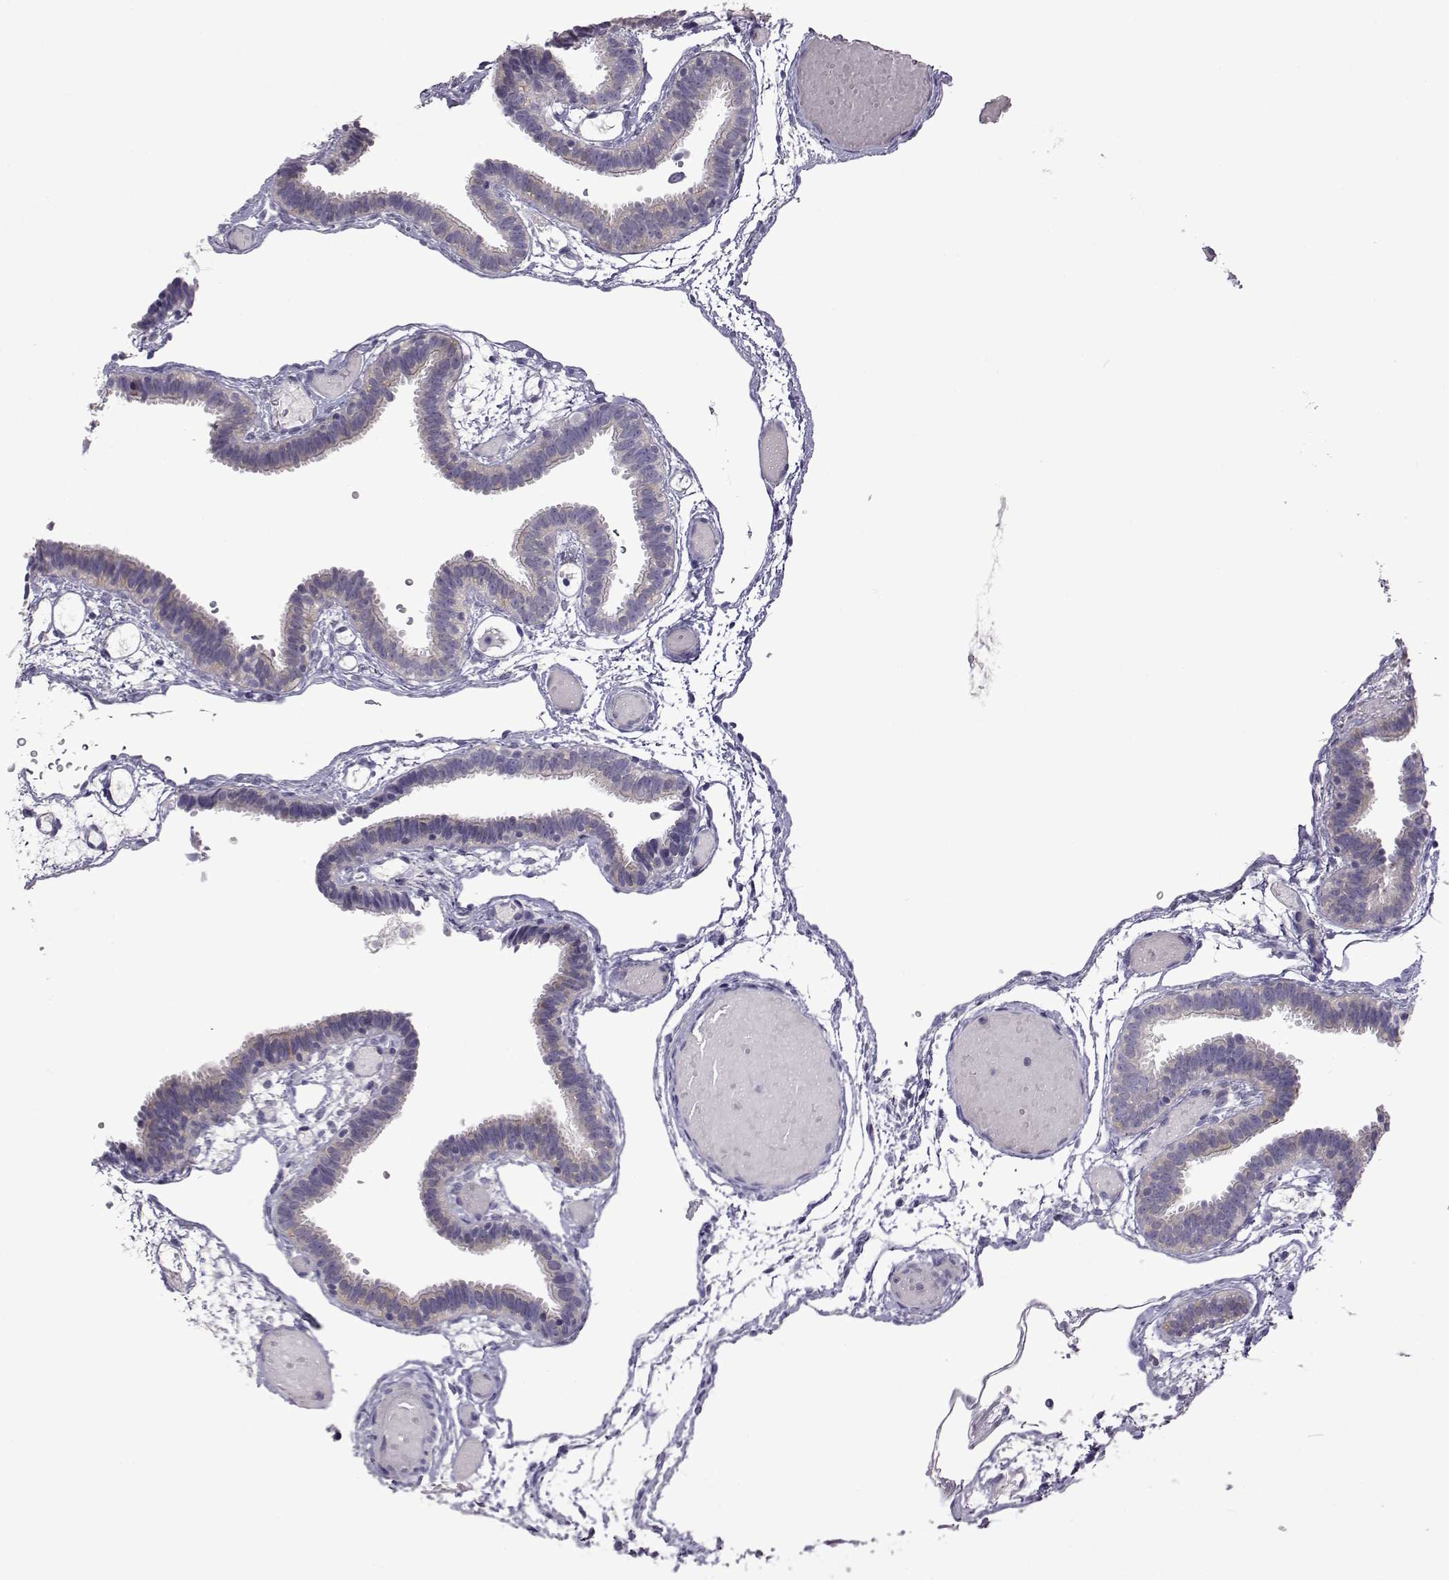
{"staining": {"intensity": "moderate", "quantity": "<25%", "location": "cytoplasmic/membranous"}, "tissue": "fallopian tube", "cell_type": "Glandular cells", "image_type": "normal", "snomed": [{"axis": "morphology", "description": "Normal tissue, NOS"}, {"axis": "topography", "description": "Fallopian tube"}], "caption": "Immunohistochemistry (IHC) photomicrograph of unremarkable fallopian tube: fallopian tube stained using immunohistochemistry shows low levels of moderate protein expression localized specifically in the cytoplasmic/membranous of glandular cells, appearing as a cytoplasmic/membranous brown color.", "gene": "VGF", "patient": {"sex": "female", "age": 37}}